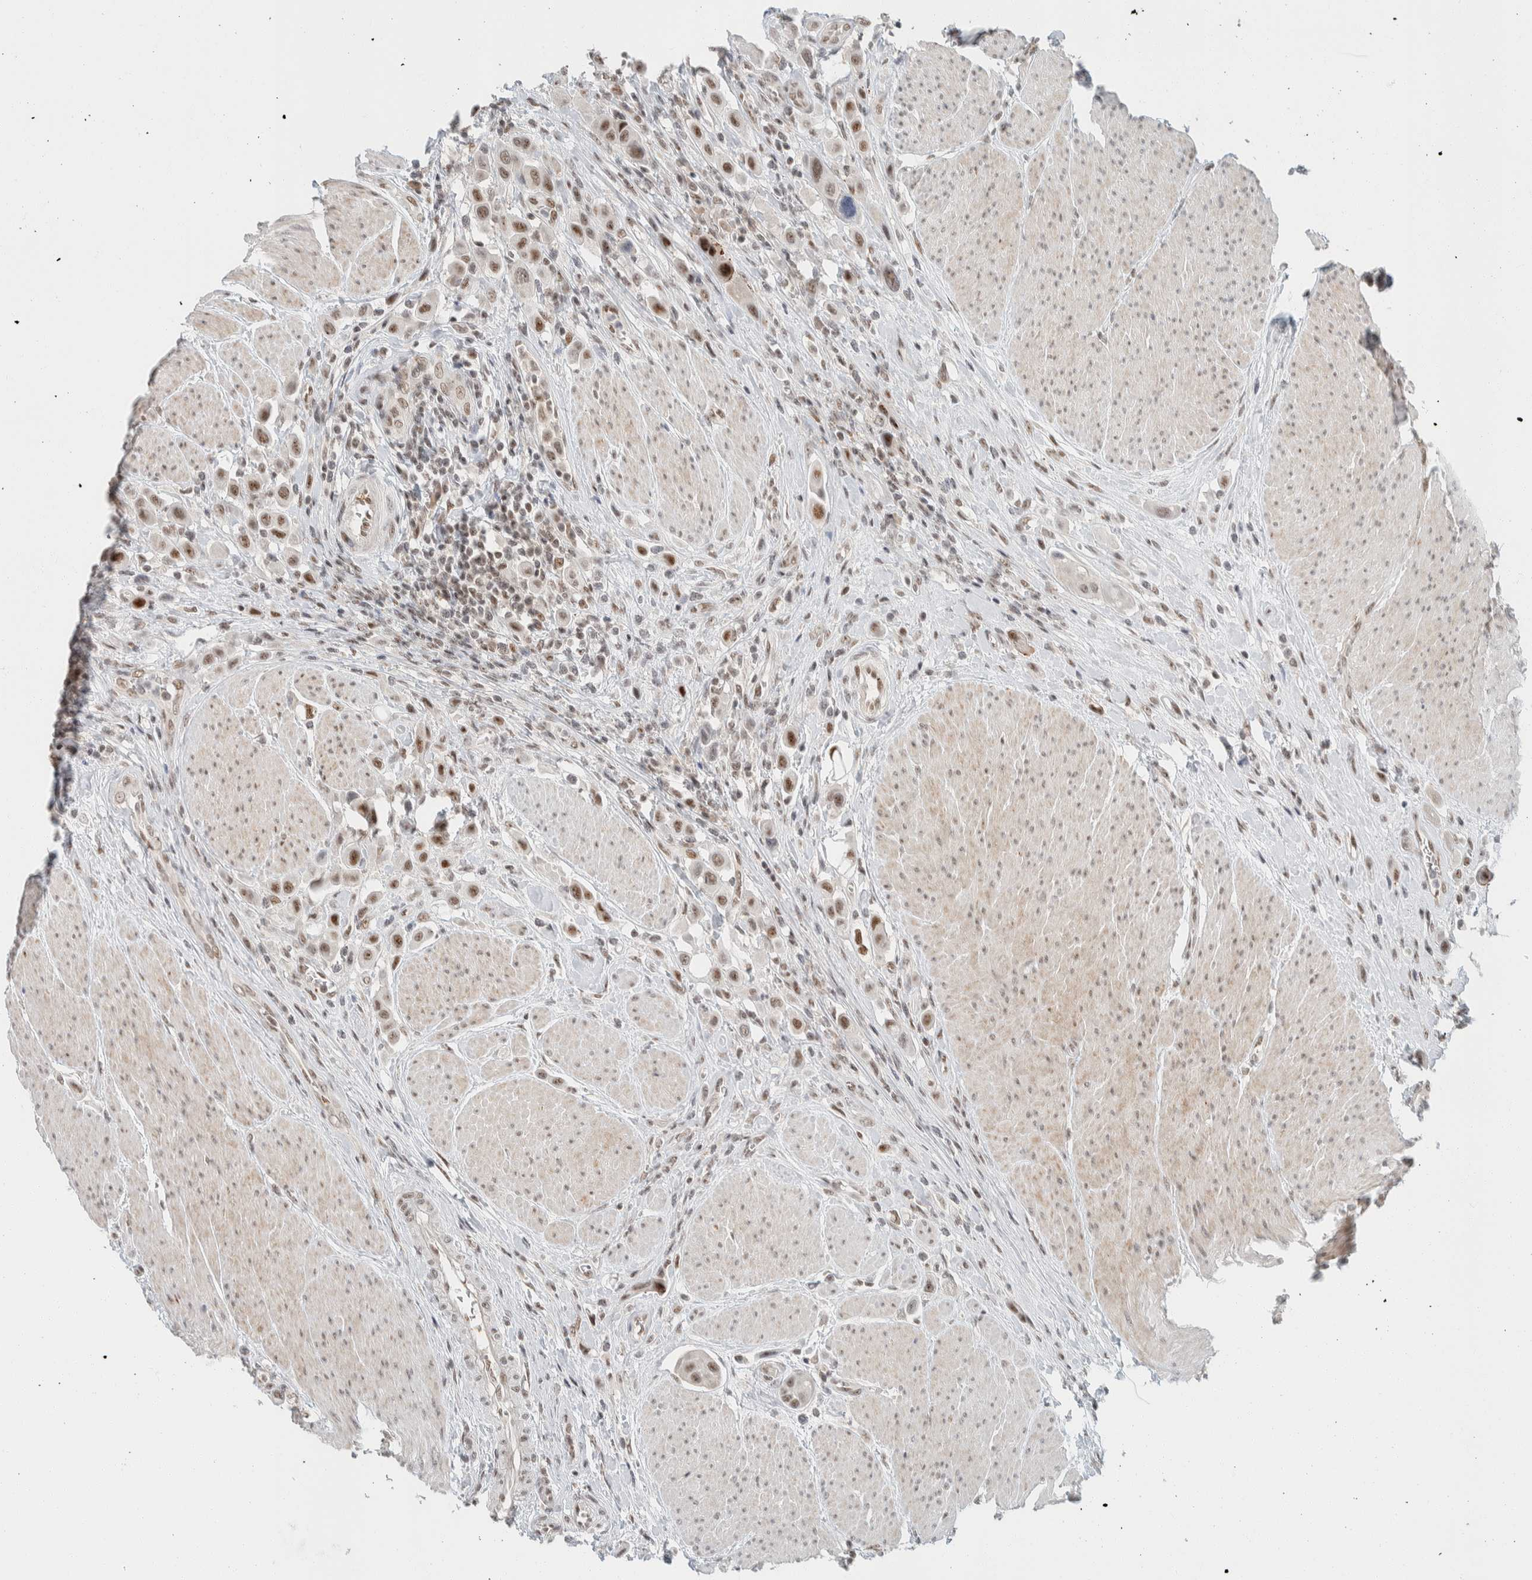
{"staining": {"intensity": "moderate", "quantity": ">75%", "location": "nuclear"}, "tissue": "urothelial cancer", "cell_type": "Tumor cells", "image_type": "cancer", "snomed": [{"axis": "morphology", "description": "Urothelial carcinoma, High grade"}, {"axis": "topography", "description": "Urinary bladder"}], "caption": "An immunohistochemistry (IHC) image of tumor tissue is shown. Protein staining in brown shows moderate nuclear positivity in urothelial cancer within tumor cells. The protein of interest is shown in brown color, while the nuclei are stained blue.", "gene": "ZBTB2", "patient": {"sex": "male", "age": 50}}